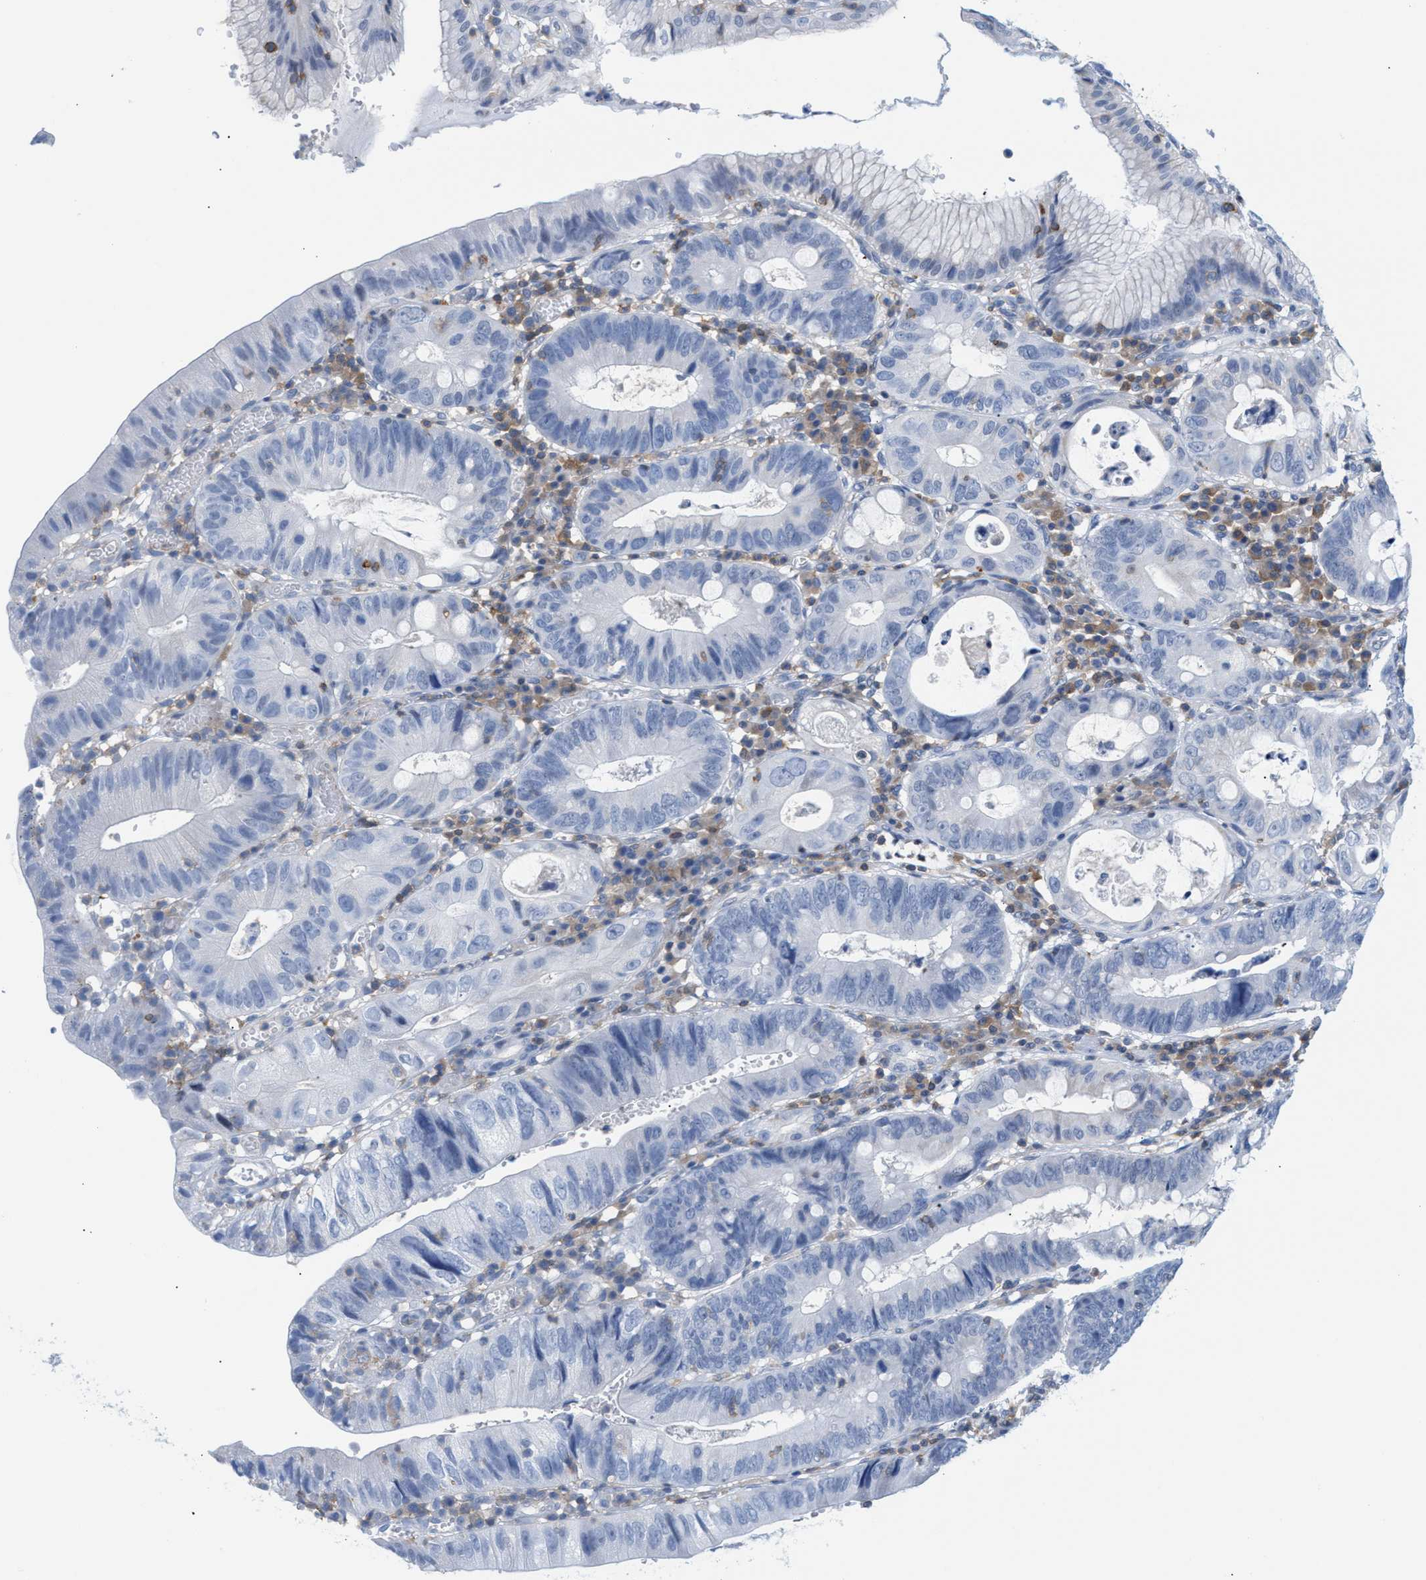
{"staining": {"intensity": "negative", "quantity": "none", "location": "none"}, "tissue": "stomach cancer", "cell_type": "Tumor cells", "image_type": "cancer", "snomed": [{"axis": "morphology", "description": "Adenocarcinoma, NOS"}, {"axis": "topography", "description": "Stomach"}], "caption": "This image is of adenocarcinoma (stomach) stained with IHC to label a protein in brown with the nuclei are counter-stained blue. There is no staining in tumor cells.", "gene": "IL16", "patient": {"sex": "male", "age": 59}}